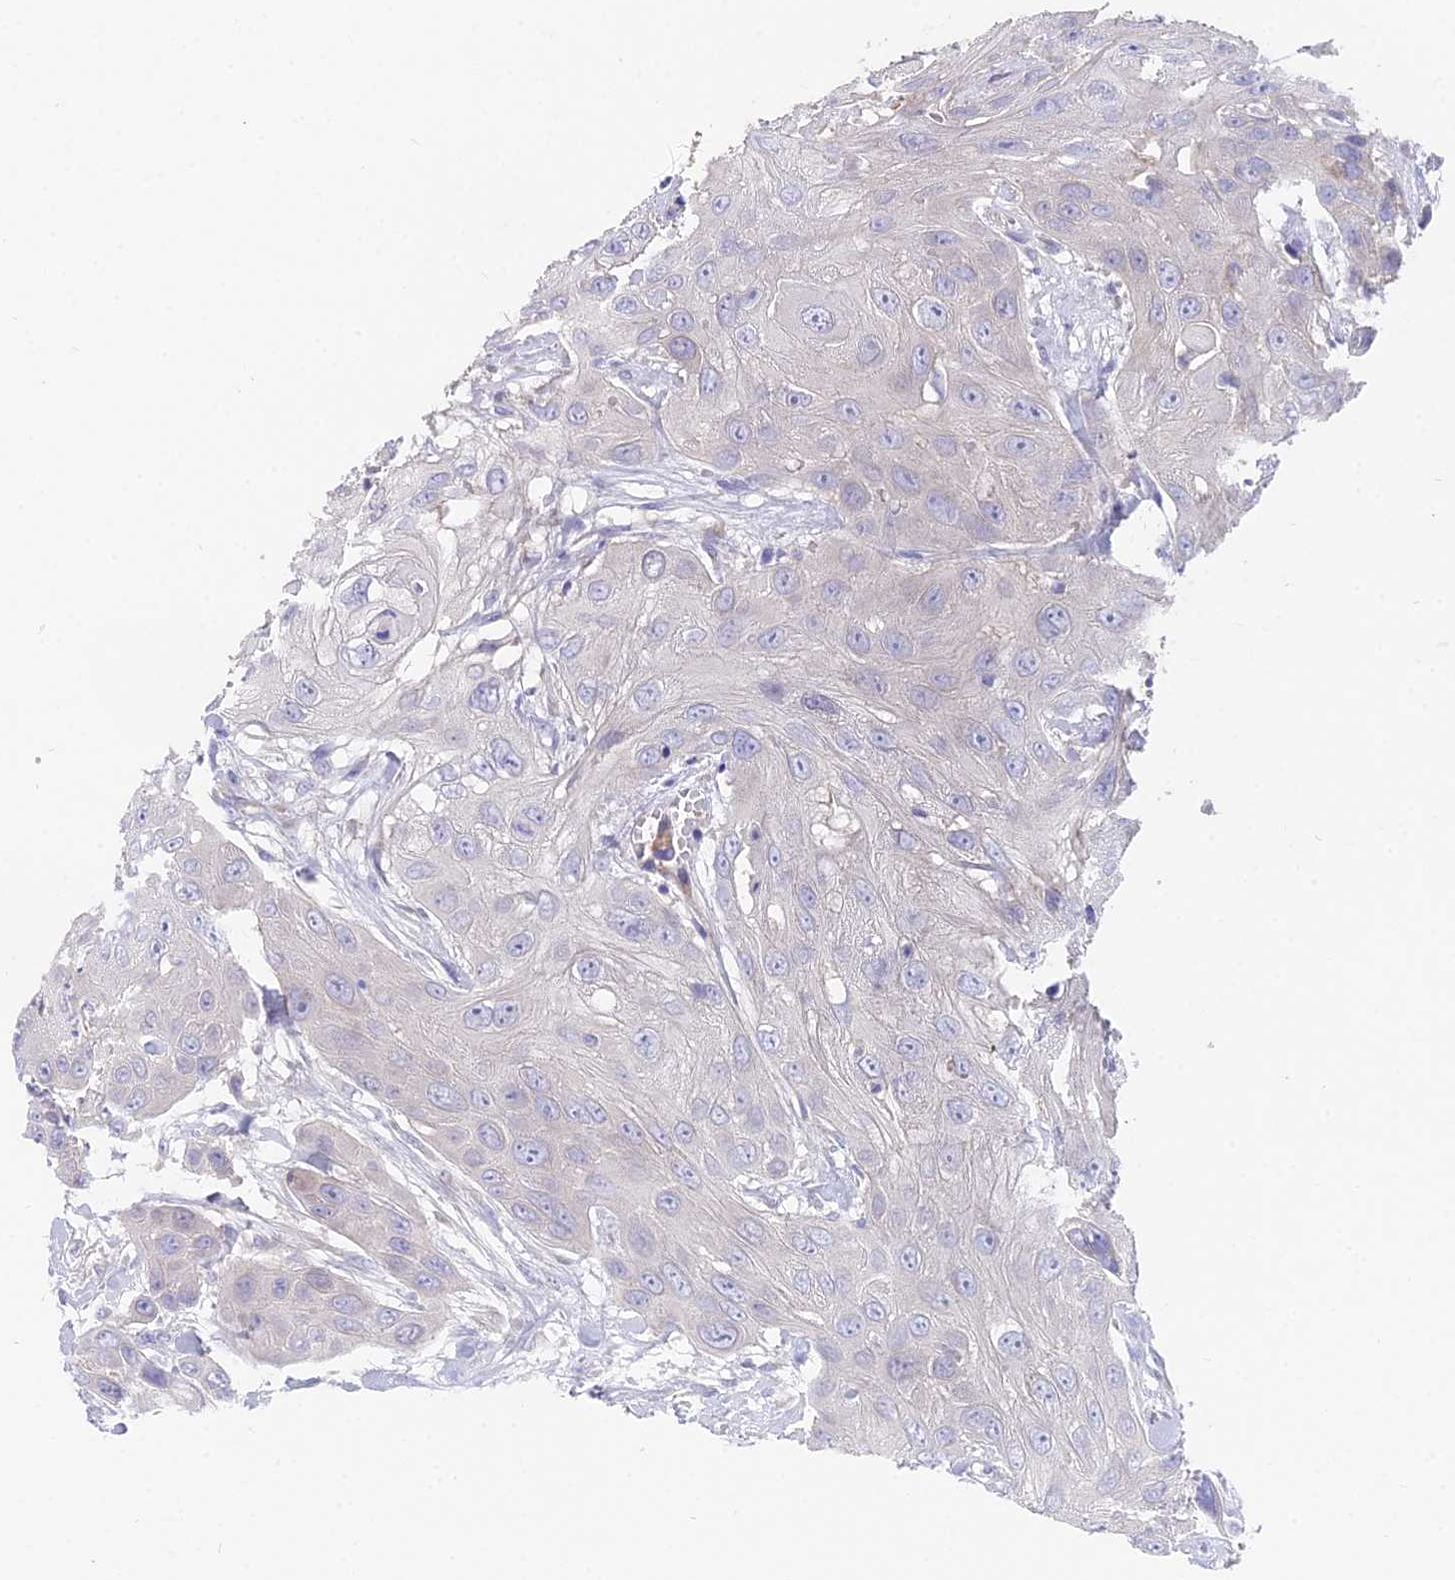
{"staining": {"intensity": "negative", "quantity": "none", "location": "none"}, "tissue": "head and neck cancer", "cell_type": "Tumor cells", "image_type": "cancer", "snomed": [{"axis": "morphology", "description": "Squamous cell carcinoma, NOS"}, {"axis": "topography", "description": "Head-Neck"}], "caption": "IHC of human head and neck cancer exhibits no staining in tumor cells. (Brightfield microscopy of DAB immunohistochemistry at high magnification).", "gene": "FAM168B", "patient": {"sex": "male", "age": 81}}